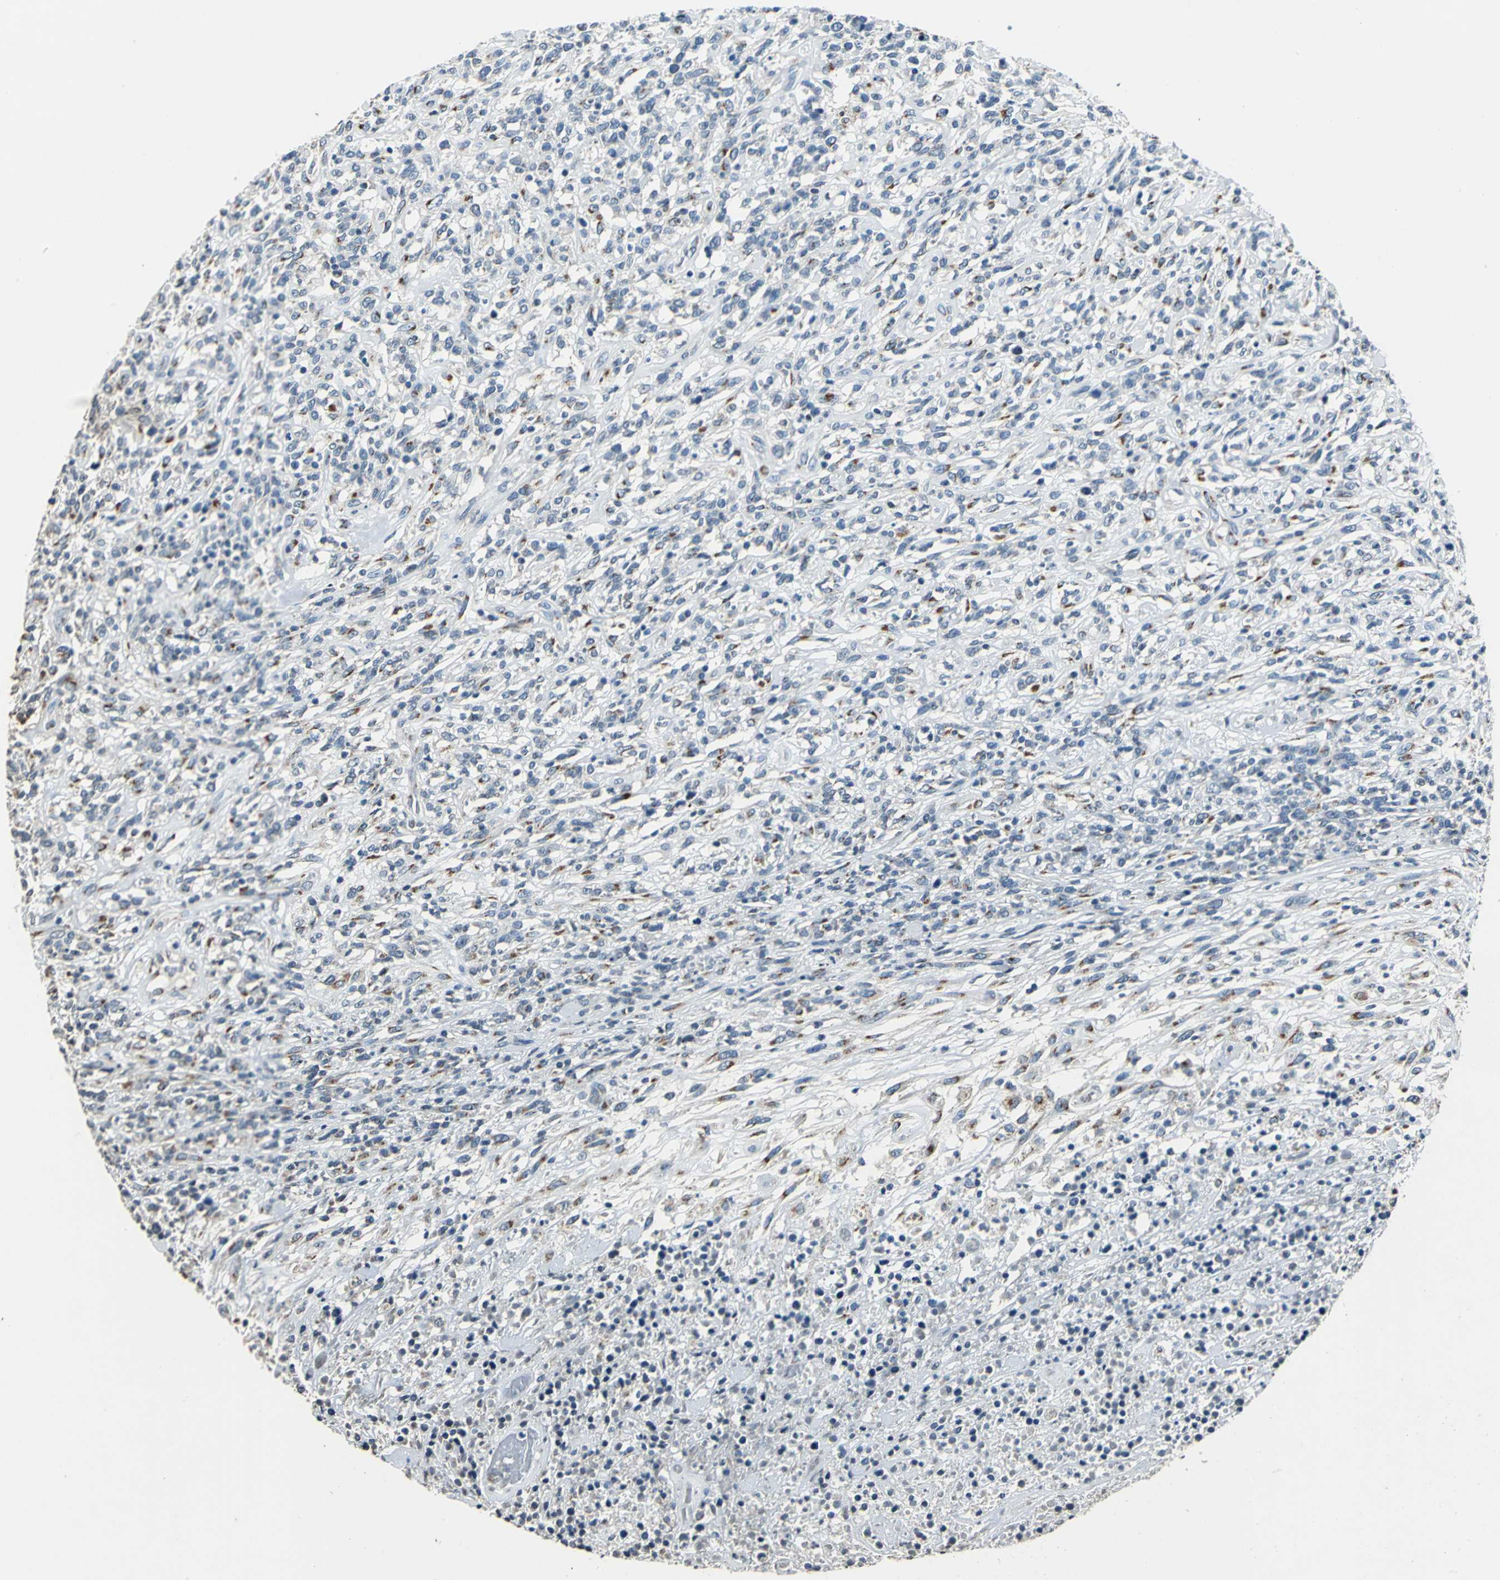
{"staining": {"intensity": "moderate", "quantity": "<25%", "location": "cytoplasmic/membranous"}, "tissue": "lymphoma", "cell_type": "Tumor cells", "image_type": "cancer", "snomed": [{"axis": "morphology", "description": "Malignant lymphoma, non-Hodgkin's type, High grade"}, {"axis": "topography", "description": "Lymph node"}], "caption": "Human malignant lymphoma, non-Hodgkin's type (high-grade) stained with a protein marker demonstrates moderate staining in tumor cells.", "gene": "TMEM115", "patient": {"sex": "female", "age": 73}}